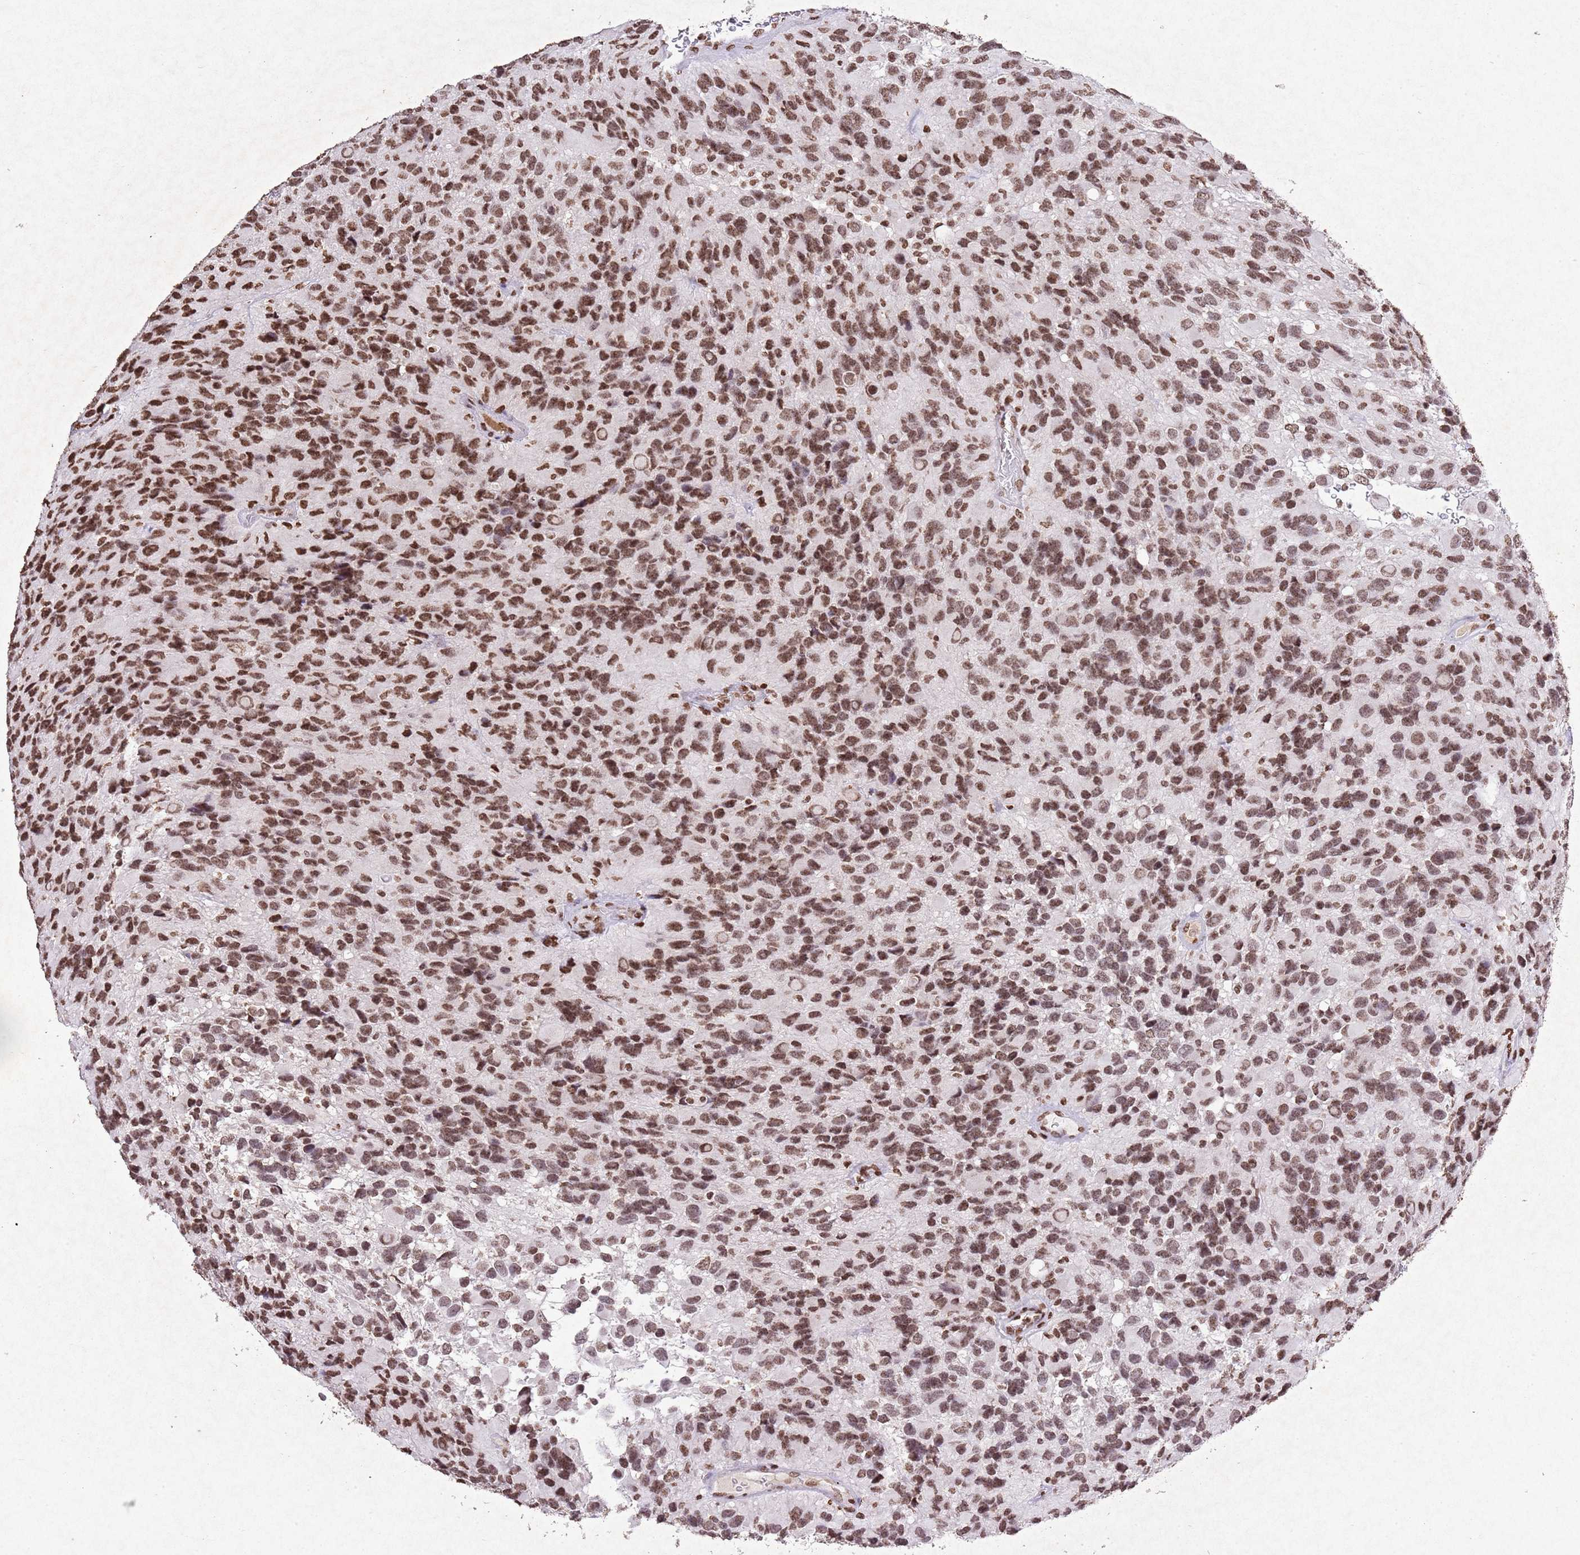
{"staining": {"intensity": "moderate", "quantity": ">75%", "location": "nuclear"}, "tissue": "glioma", "cell_type": "Tumor cells", "image_type": "cancer", "snomed": [{"axis": "morphology", "description": "Glioma, malignant, High grade"}, {"axis": "topography", "description": "Brain"}], "caption": "Immunohistochemical staining of human glioma demonstrates medium levels of moderate nuclear expression in approximately >75% of tumor cells.", "gene": "BMAL1", "patient": {"sex": "male", "age": 77}}